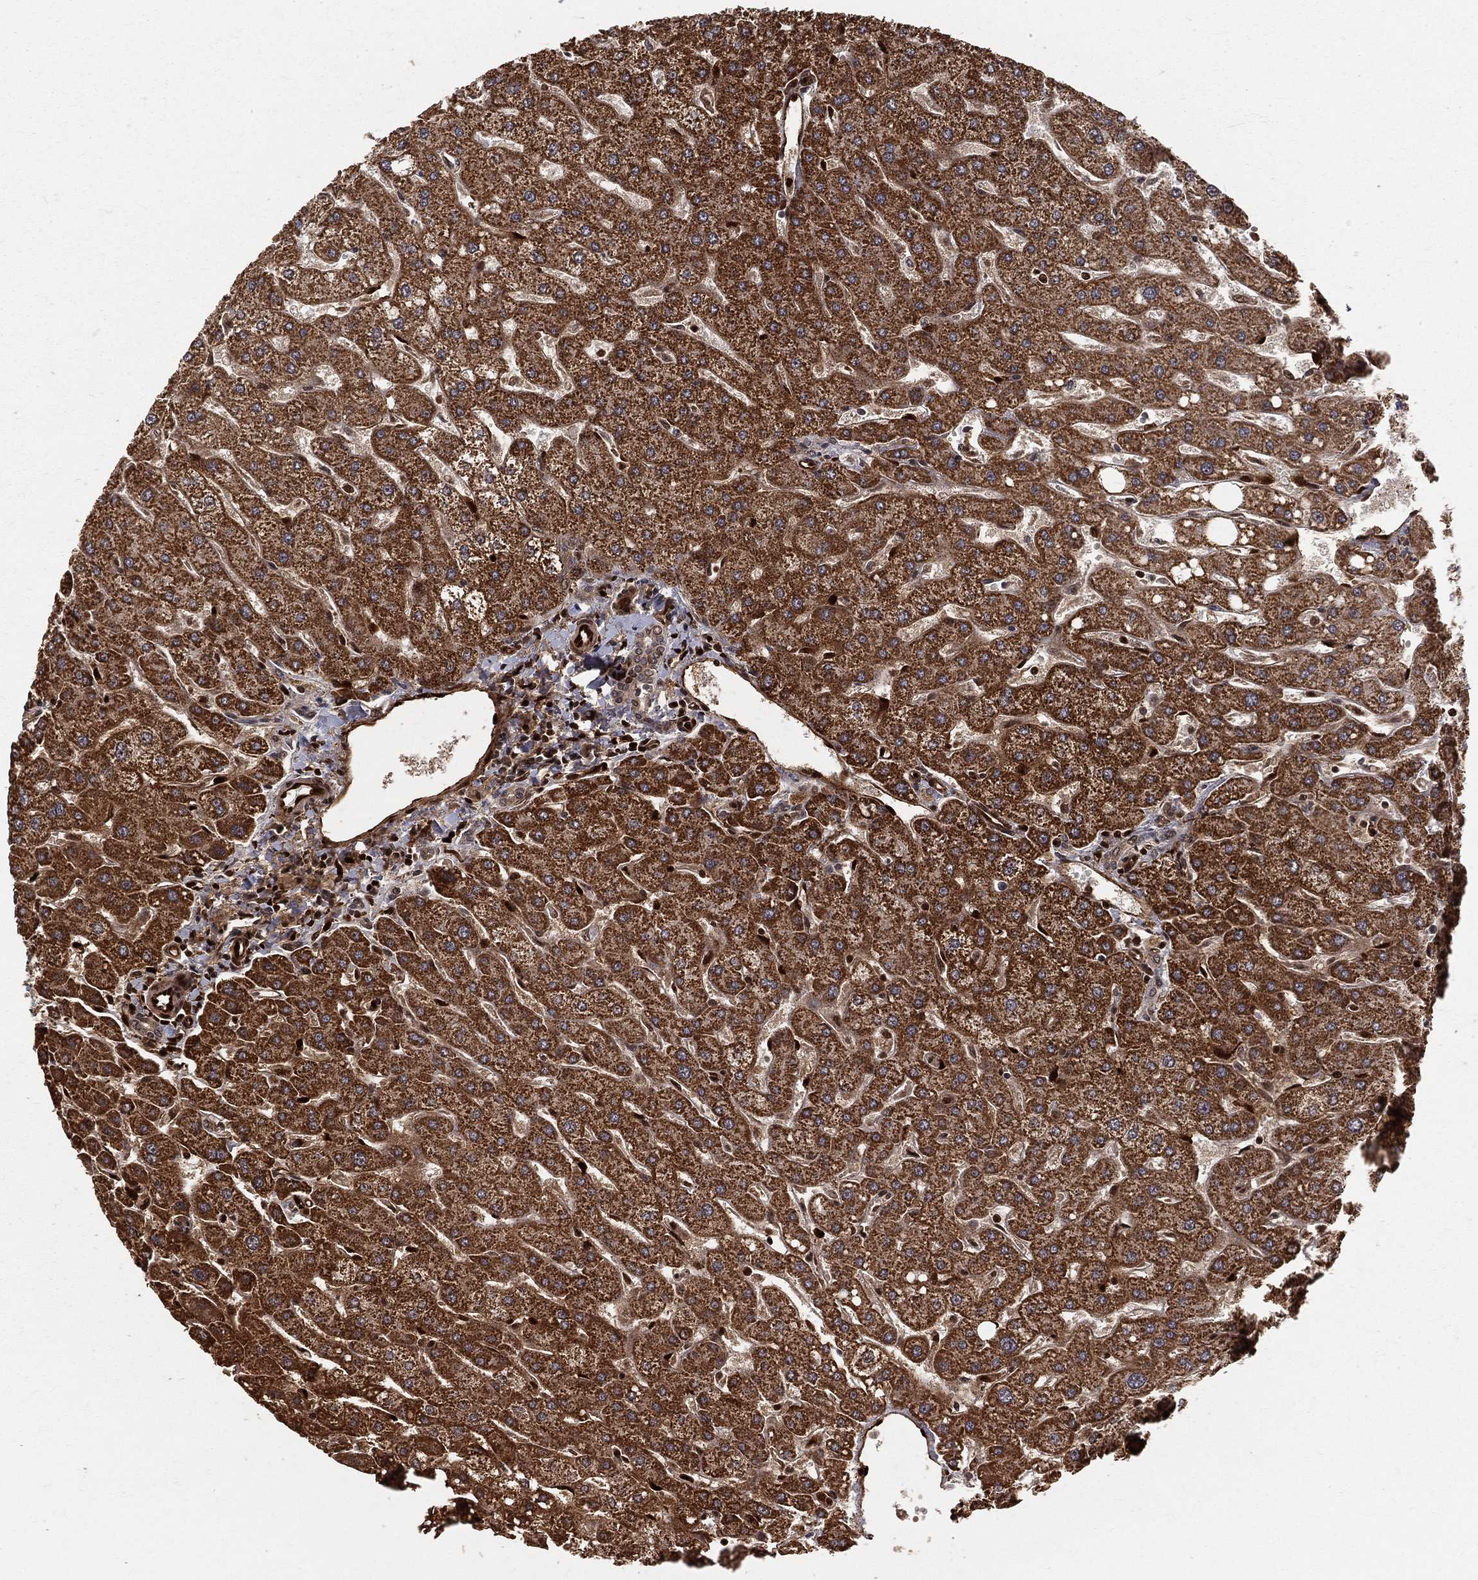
{"staining": {"intensity": "moderate", "quantity": "<25%", "location": "cytoplasmic/membranous"}, "tissue": "liver", "cell_type": "Cholangiocytes", "image_type": "normal", "snomed": [{"axis": "morphology", "description": "Normal tissue, NOS"}, {"axis": "topography", "description": "Liver"}], "caption": "IHC micrograph of benign liver: human liver stained using immunohistochemistry reveals low levels of moderate protein expression localized specifically in the cytoplasmic/membranous of cholangiocytes, appearing as a cytoplasmic/membranous brown color.", "gene": "MAPK1", "patient": {"sex": "male", "age": 67}}